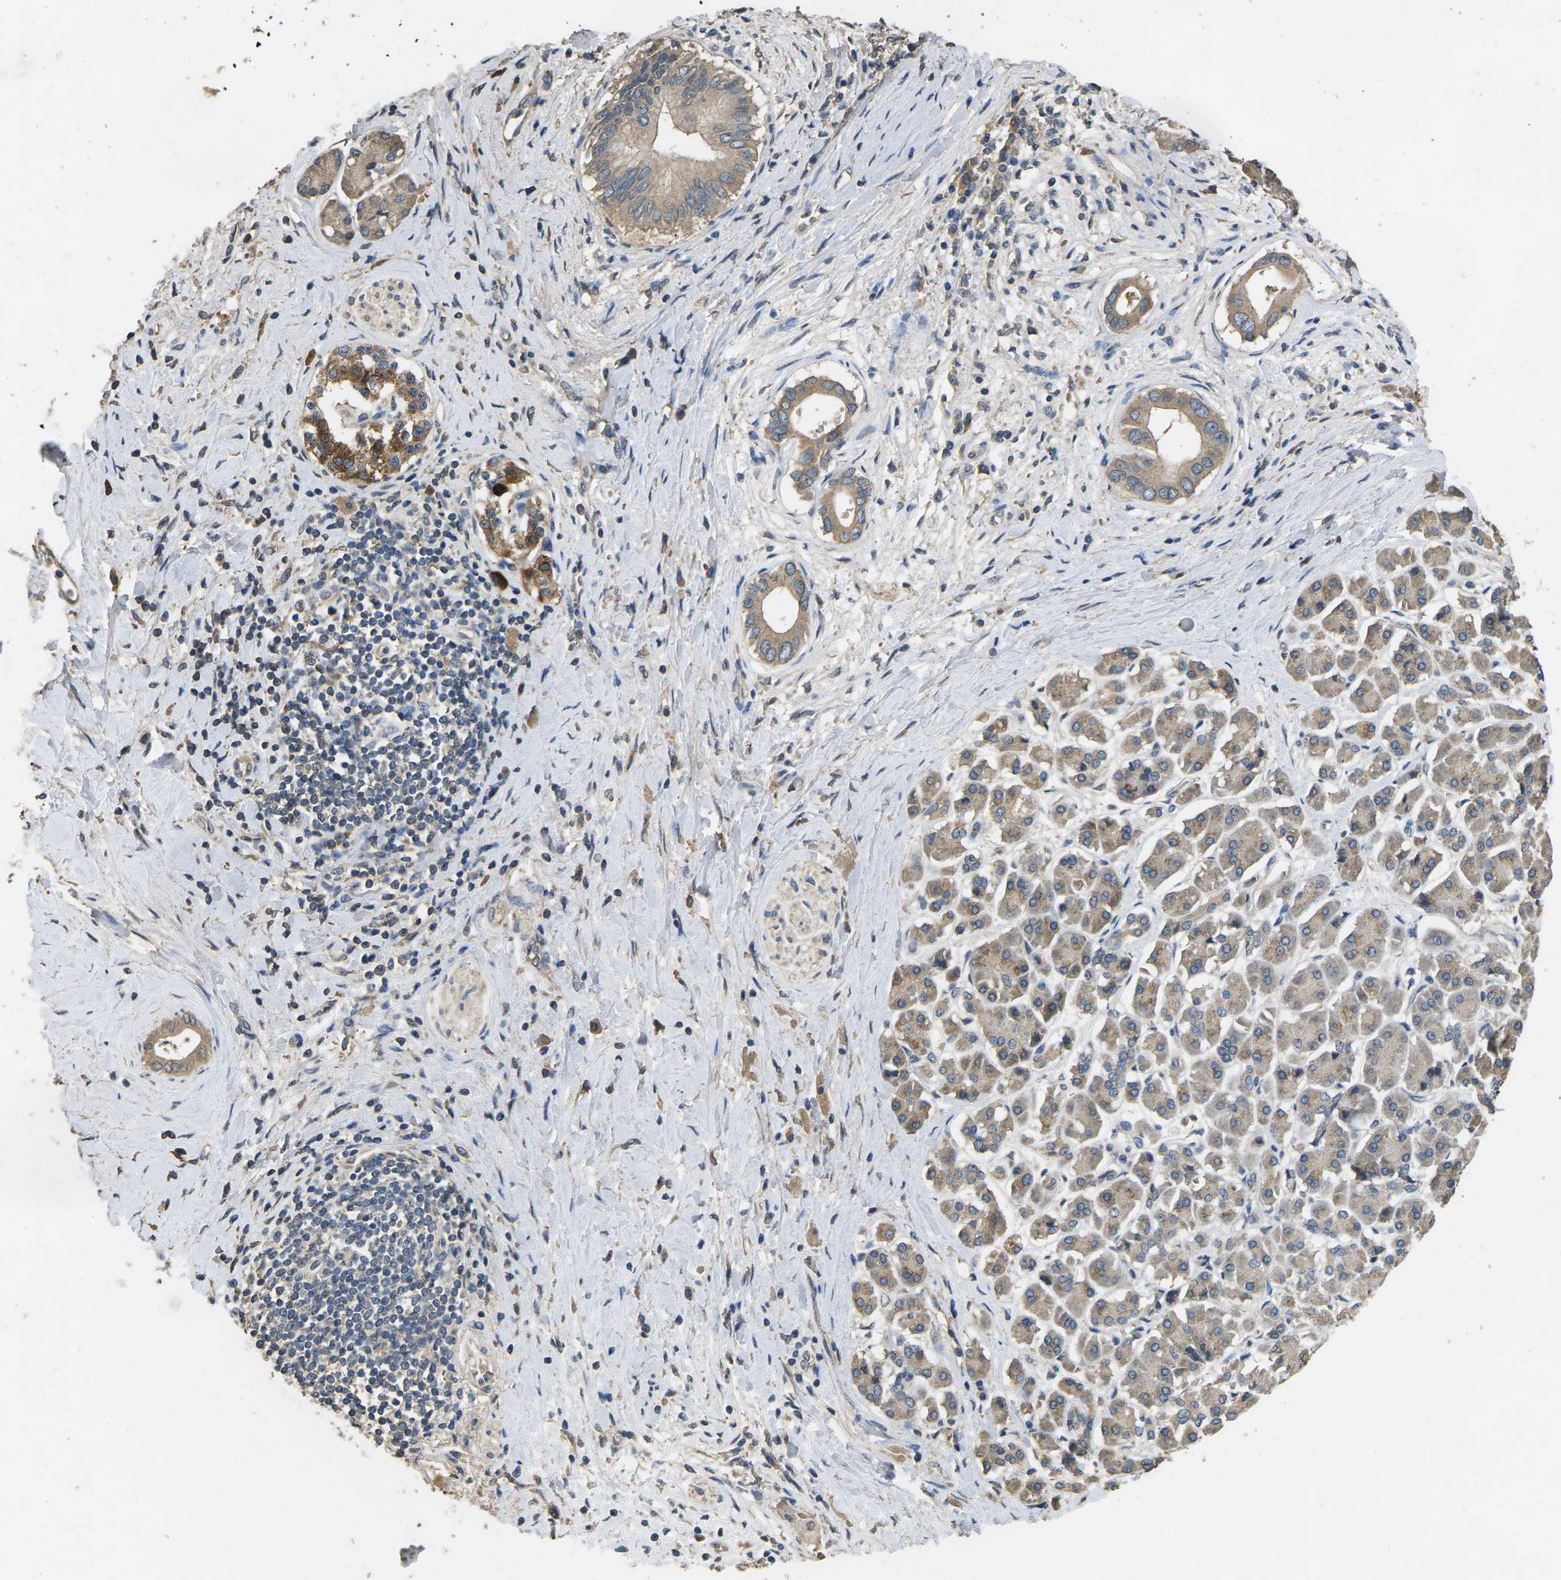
{"staining": {"intensity": "weak", "quantity": "<25%", "location": "cytoplasmic/membranous"}, "tissue": "pancreatic cancer", "cell_type": "Tumor cells", "image_type": "cancer", "snomed": [{"axis": "morphology", "description": "Adenocarcinoma, NOS"}, {"axis": "topography", "description": "Pancreas"}], "caption": "This is a micrograph of immunohistochemistry staining of pancreatic cancer, which shows no staining in tumor cells.", "gene": "B4GAT1", "patient": {"sex": "male", "age": 55}}